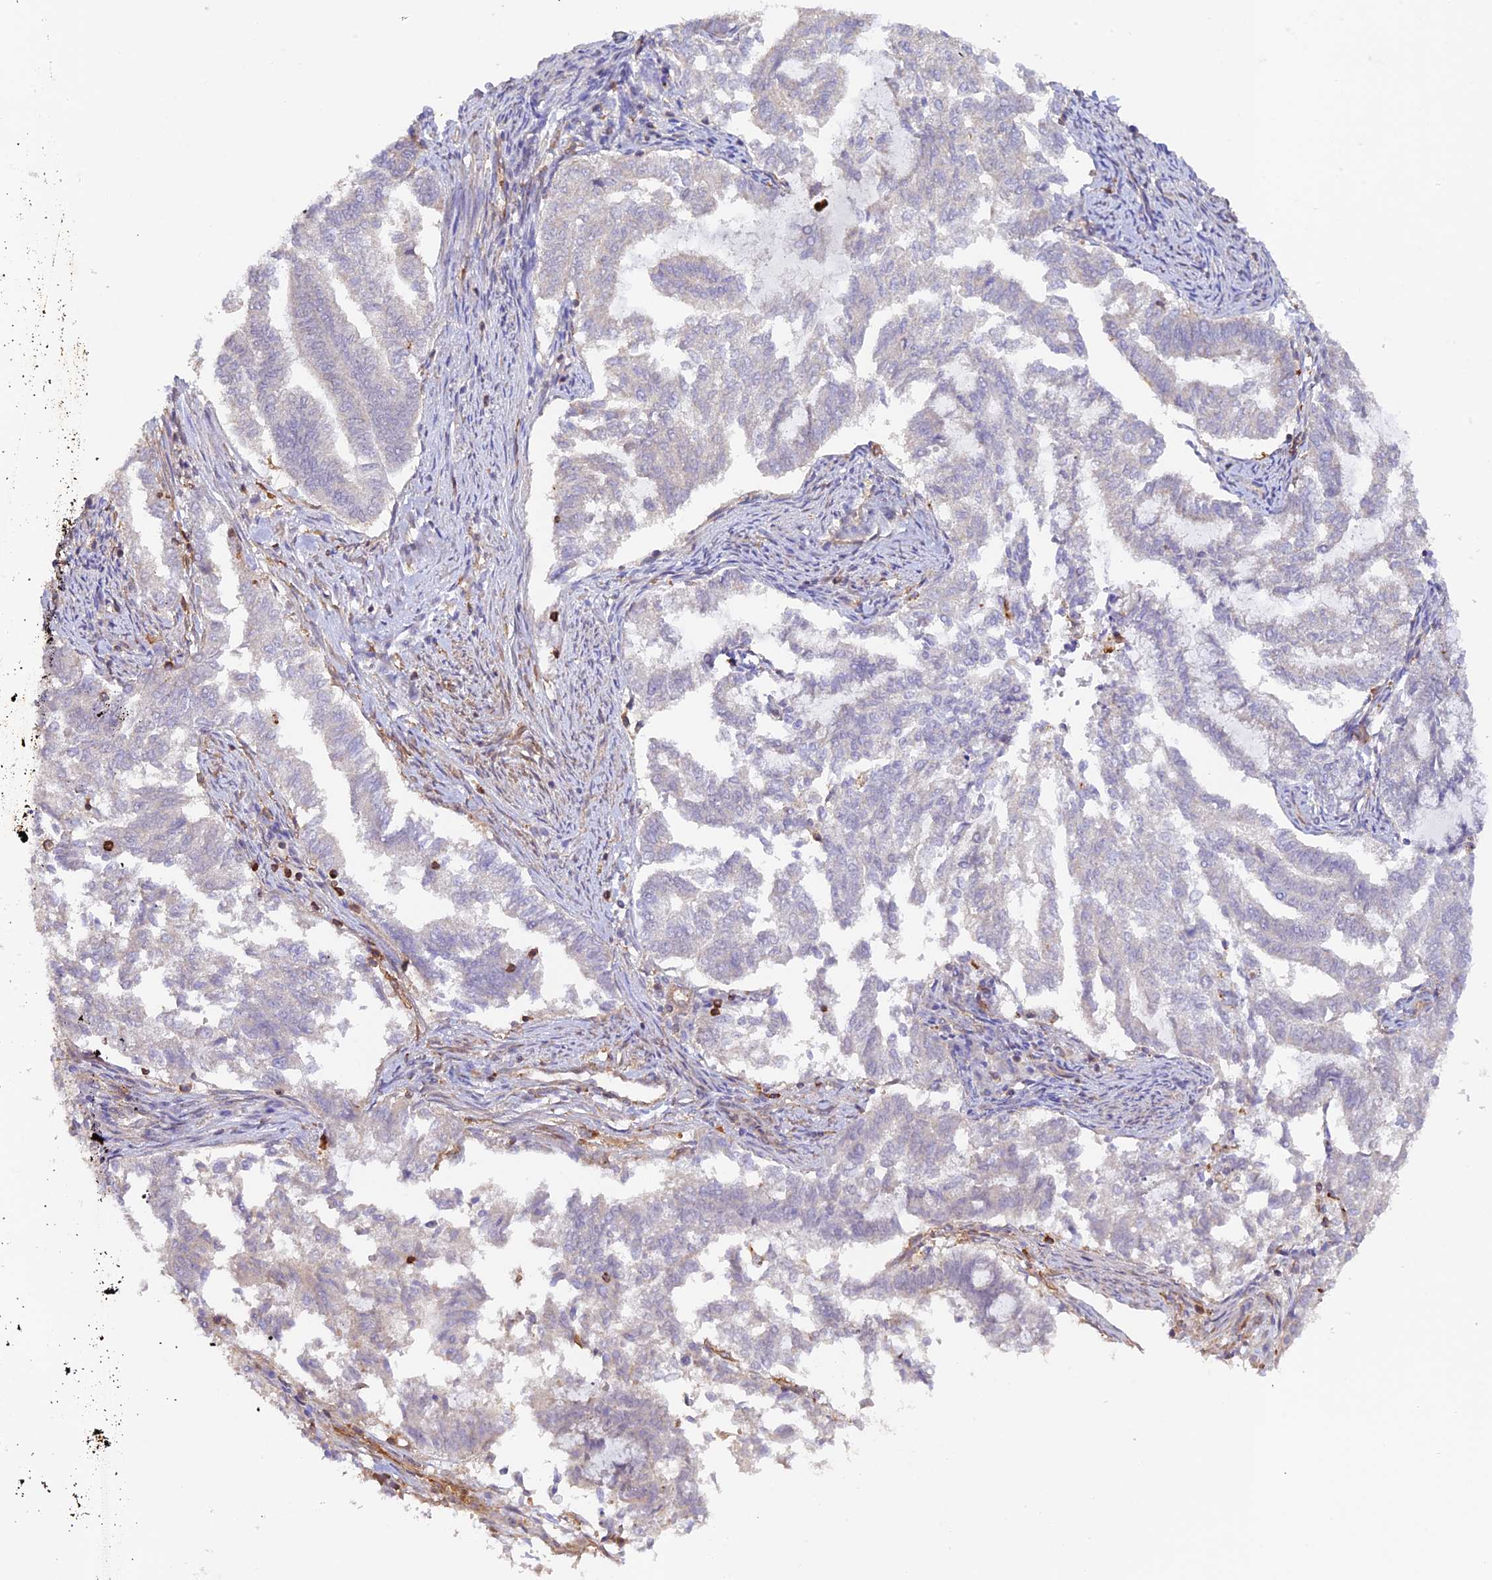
{"staining": {"intensity": "negative", "quantity": "none", "location": "none"}, "tissue": "endometrial cancer", "cell_type": "Tumor cells", "image_type": "cancer", "snomed": [{"axis": "morphology", "description": "Adenocarcinoma, NOS"}, {"axis": "topography", "description": "Endometrium"}], "caption": "Tumor cells show no significant protein staining in endometrial cancer. (DAB immunohistochemistry, high magnification).", "gene": "DENND1C", "patient": {"sex": "female", "age": 79}}